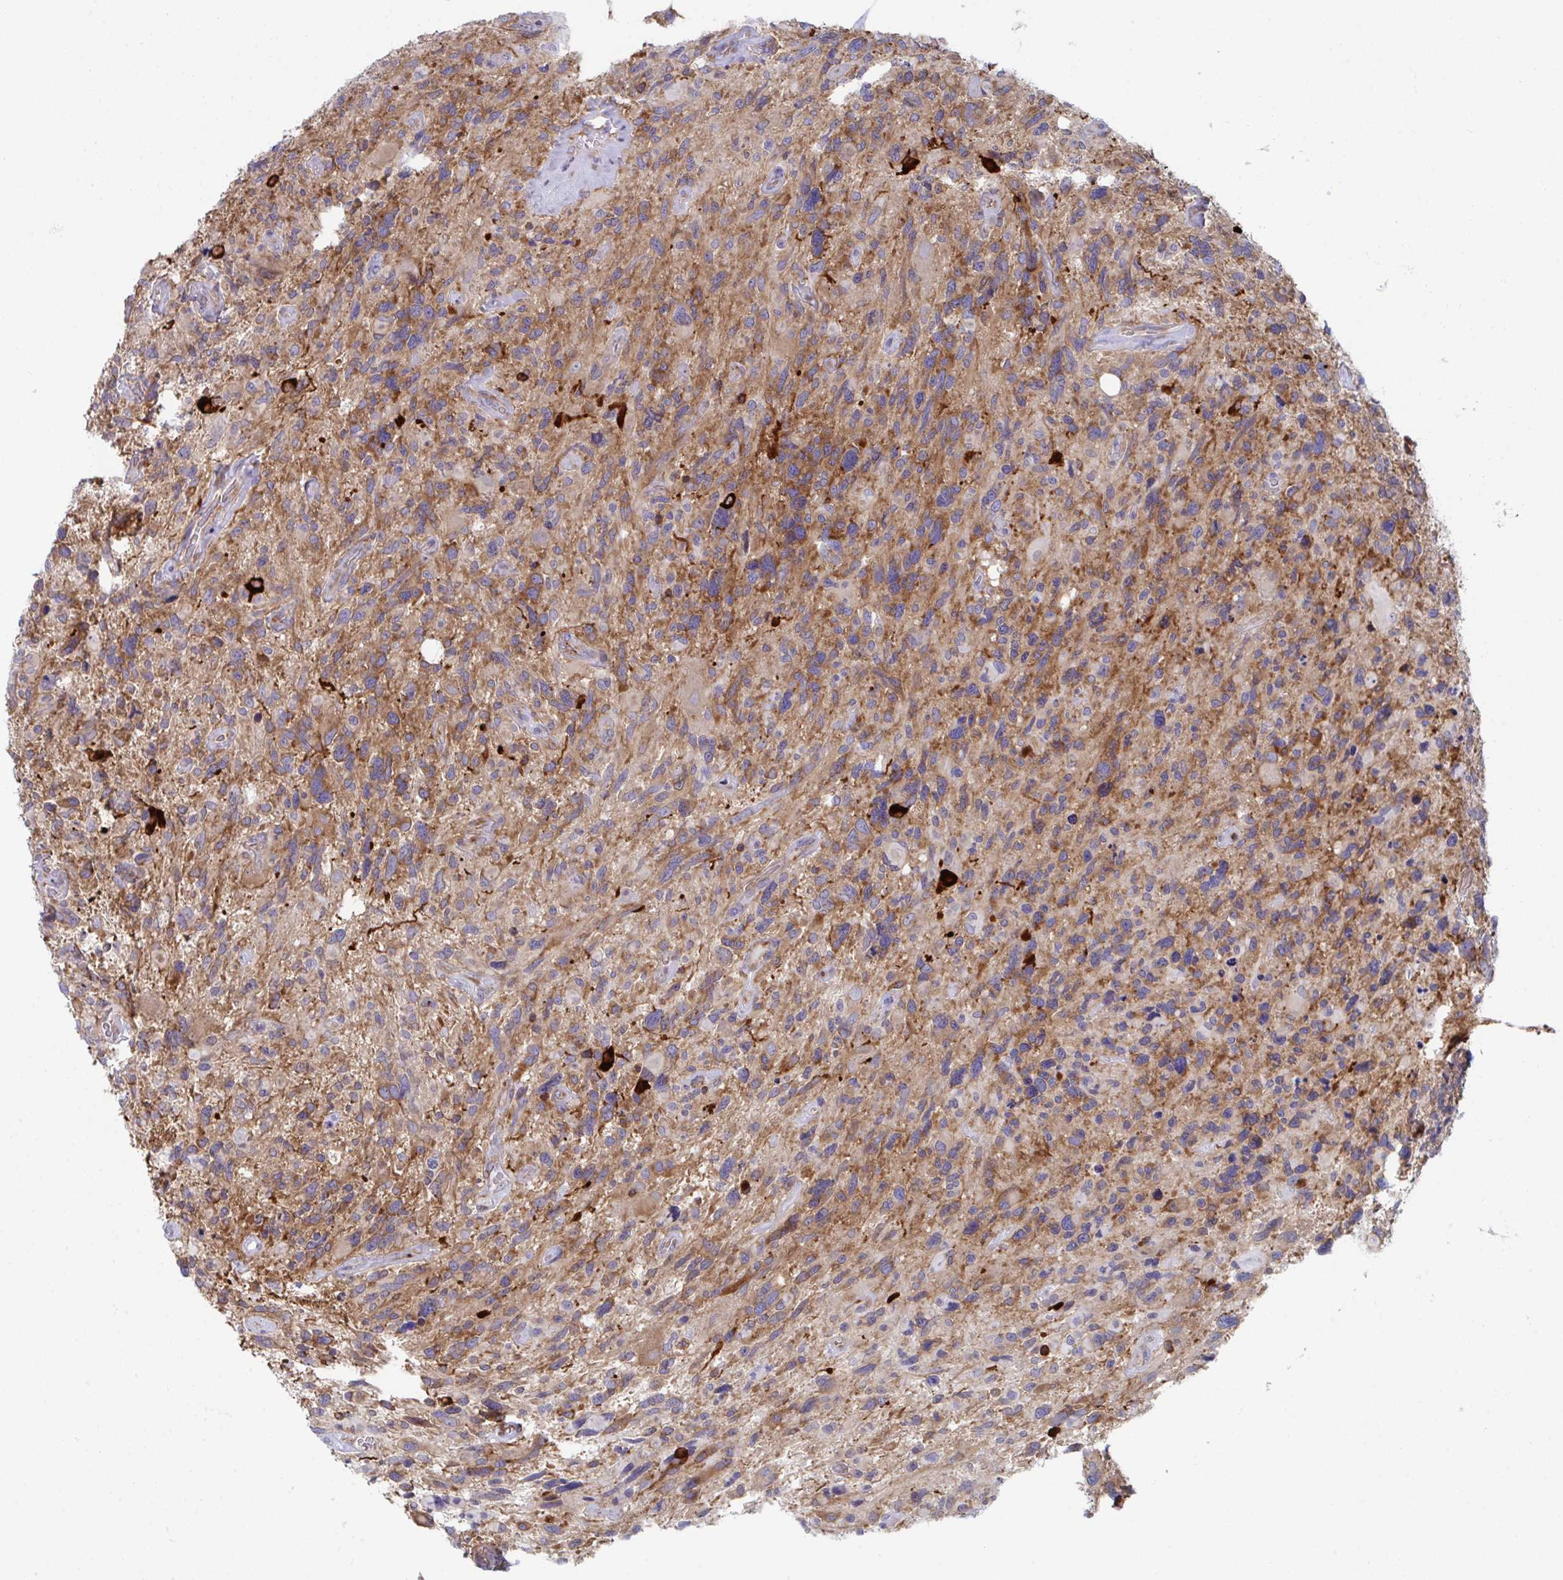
{"staining": {"intensity": "moderate", "quantity": ">75%", "location": "cytoplasmic/membranous"}, "tissue": "glioma", "cell_type": "Tumor cells", "image_type": "cancer", "snomed": [{"axis": "morphology", "description": "Glioma, malignant, High grade"}, {"axis": "topography", "description": "Brain"}], "caption": "Human malignant glioma (high-grade) stained with a brown dye displays moderate cytoplasmic/membranous positive positivity in approximately >75% of tumor cells.", "gene": "WNK1", "patient": {"sex": "male", "age": 49}}